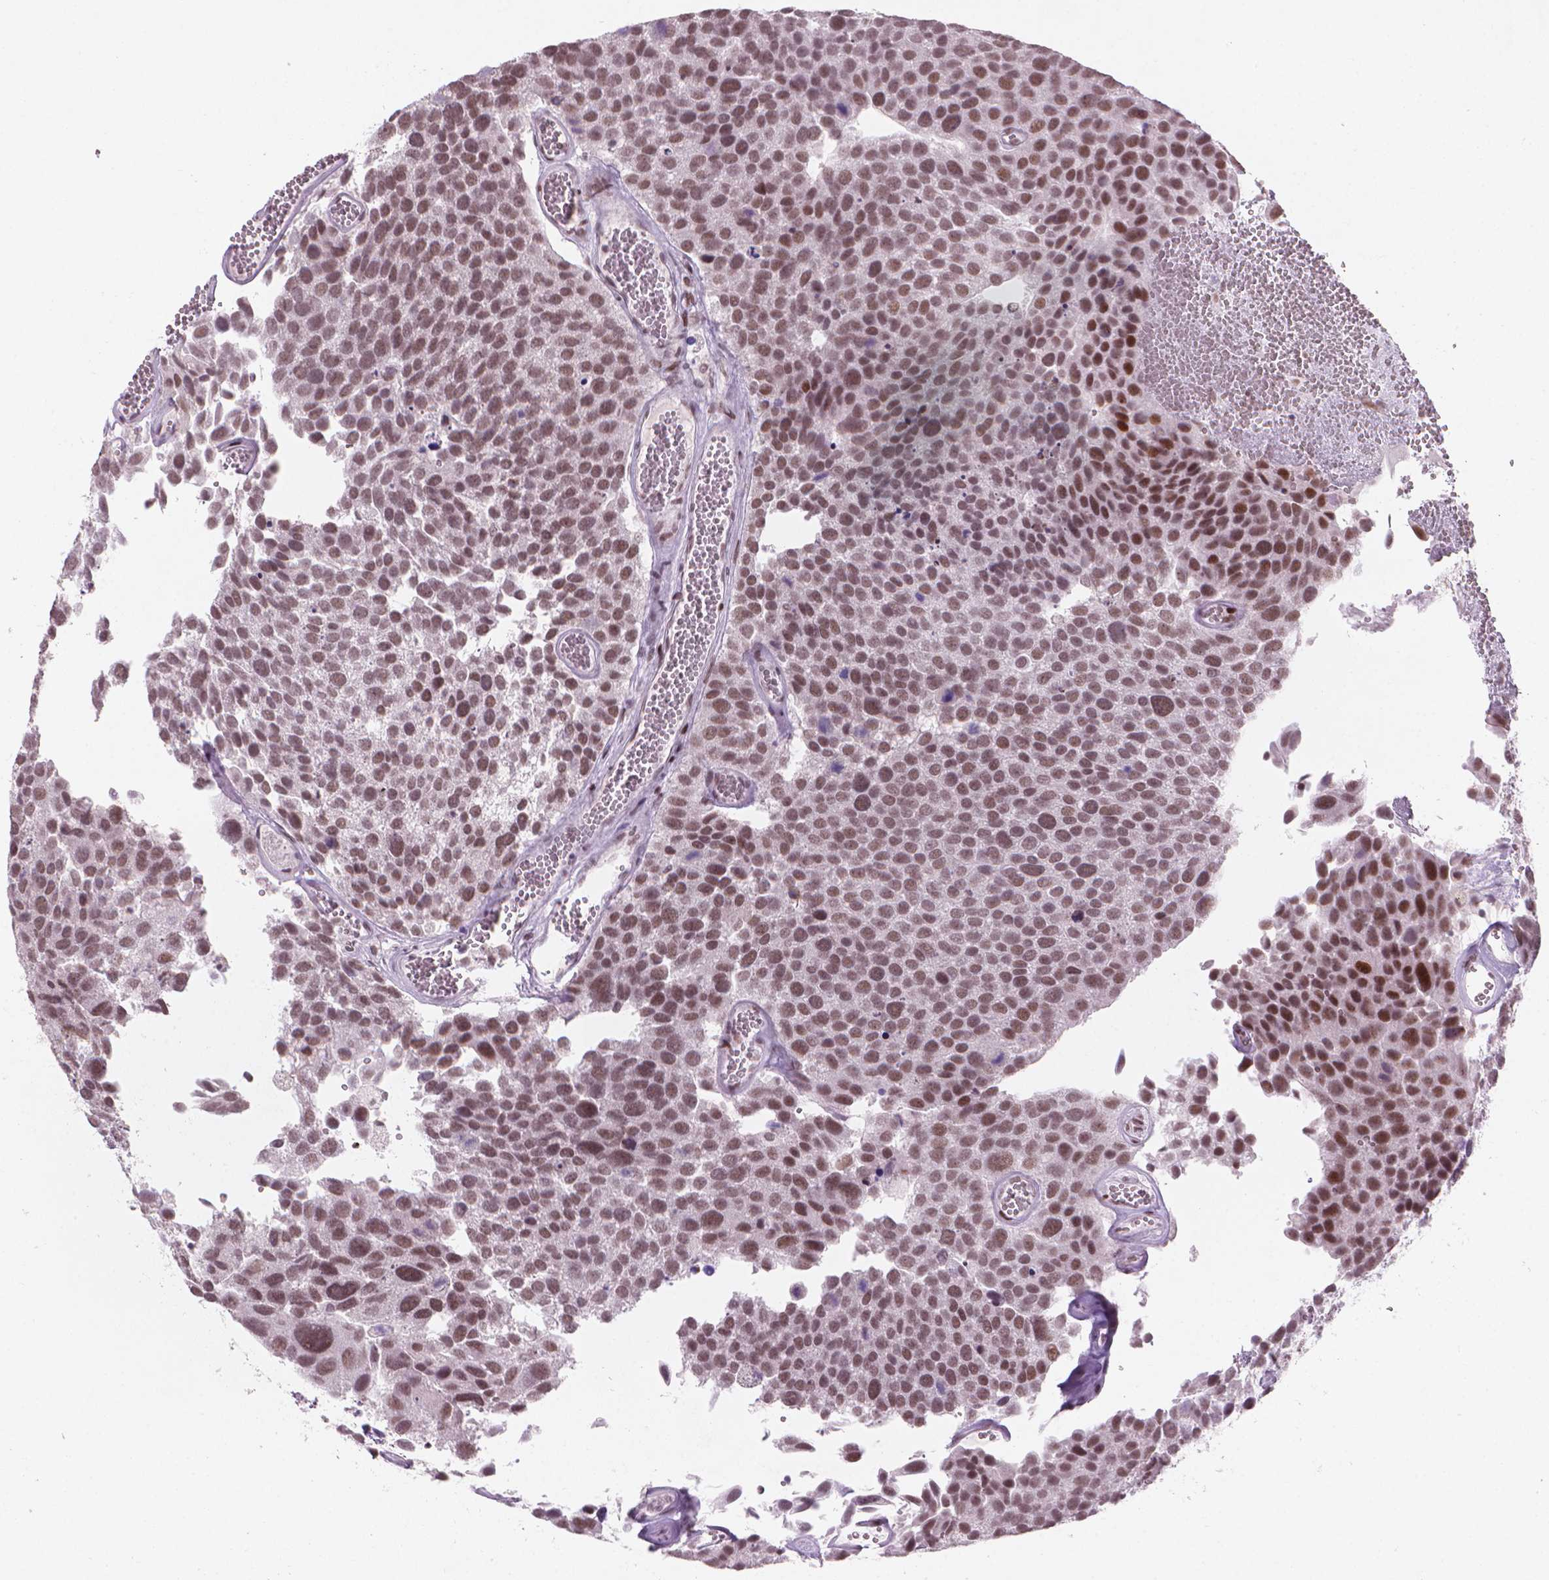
{"staining": {"intensity": "moderate", "quantity": ">75%", "location": "nuclear"}, "tissue": "urothelial cancer", "cell_type": "Tumor cells", "image_type": "cancer", "snomed": [{"axis": "morphology", "description": "Urothelial carcinoma, Low grade"}, {"axis": "topography", "description": "Urinary bladder"}], "caption": "Immunohistochemistry of urothelial cancer reveals medium levels of moderate nuclear expression in about >75% of tumor cells. The protein is shown in brown color, while the nuclei are stained blue.", "gene": "HES7", "patient": {"sex": "female", "age": 69}}